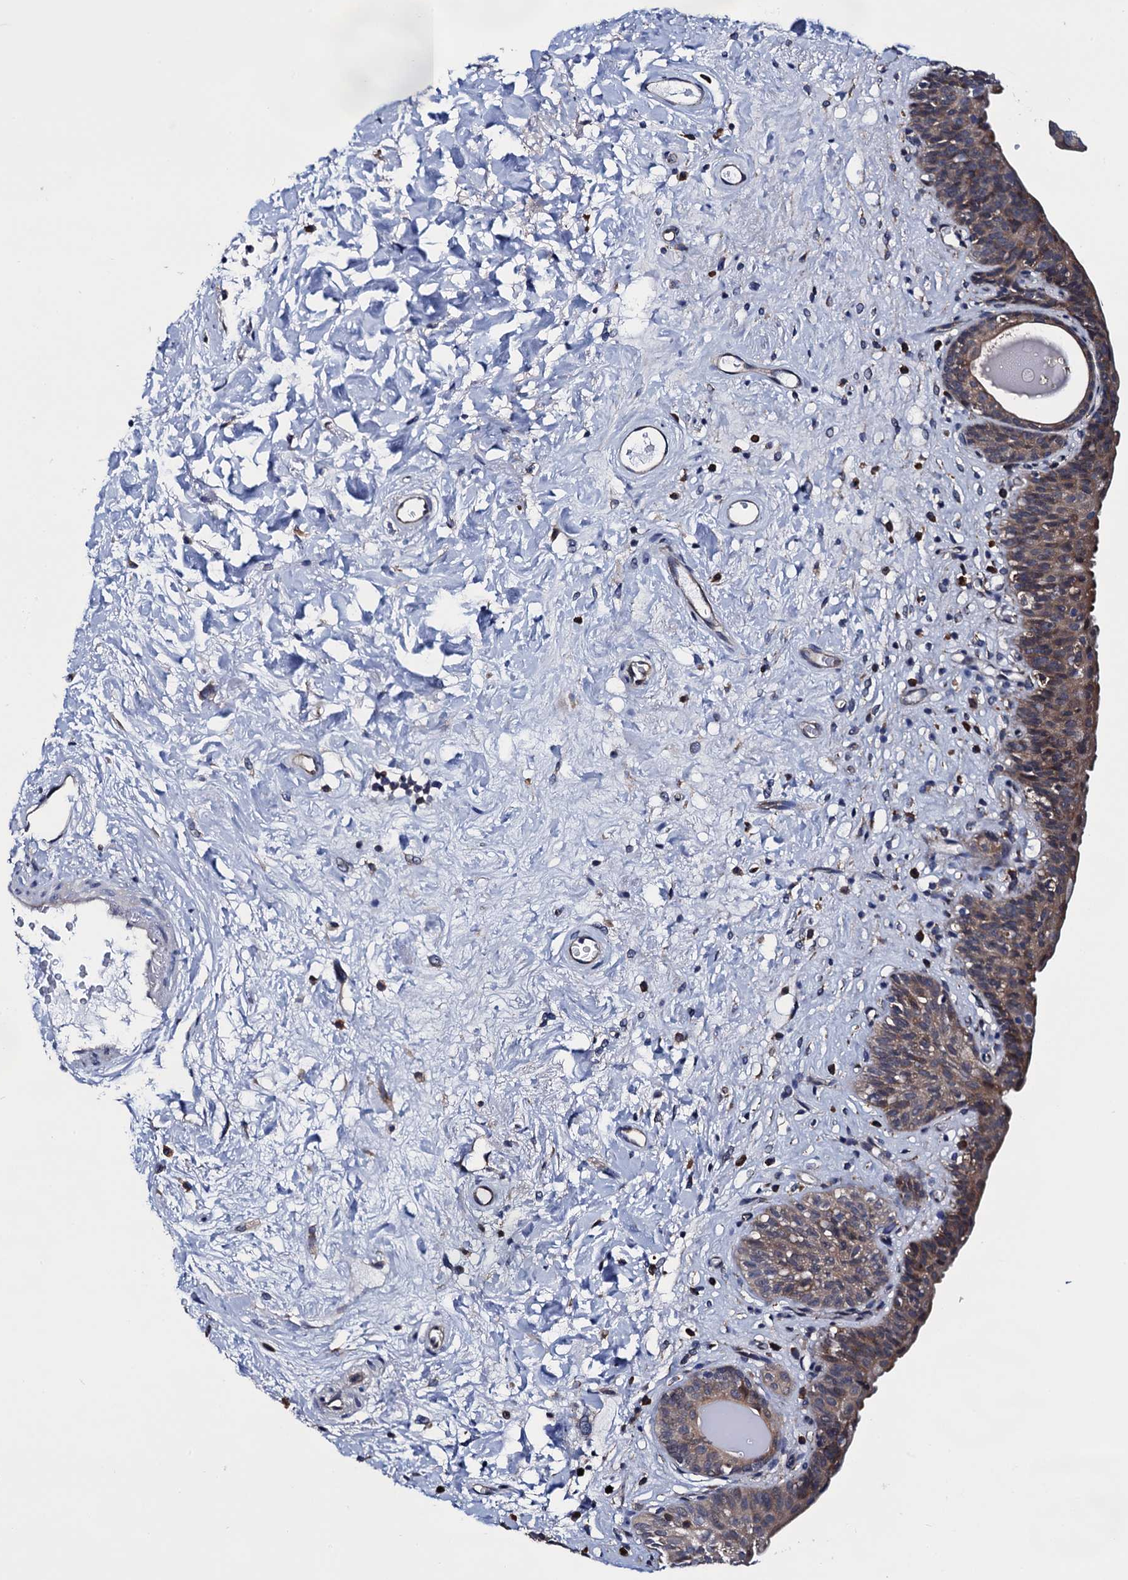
{"staining": {"intensity": "moderate", "quantity": ">75%", "location": "cytoplasmic/membranous"}, "tissue": "urinary bladder", "cell_type": "Urothelial cells", "image_type": "normal", "snomed": [{"axis": "morphology", "description": "Normal tissue, NOS"}, {"axis": "topography", "description": "Urinary bladder"}], "caption": "DAB immunohistochemical staining of benign human urinary bladder demonstrates moderate cytoplasmic/membranous protein staining in approximately >75% of urothelial cells.", "gene": "PGLS", "patient": {"sex": "male", "age": 83}}